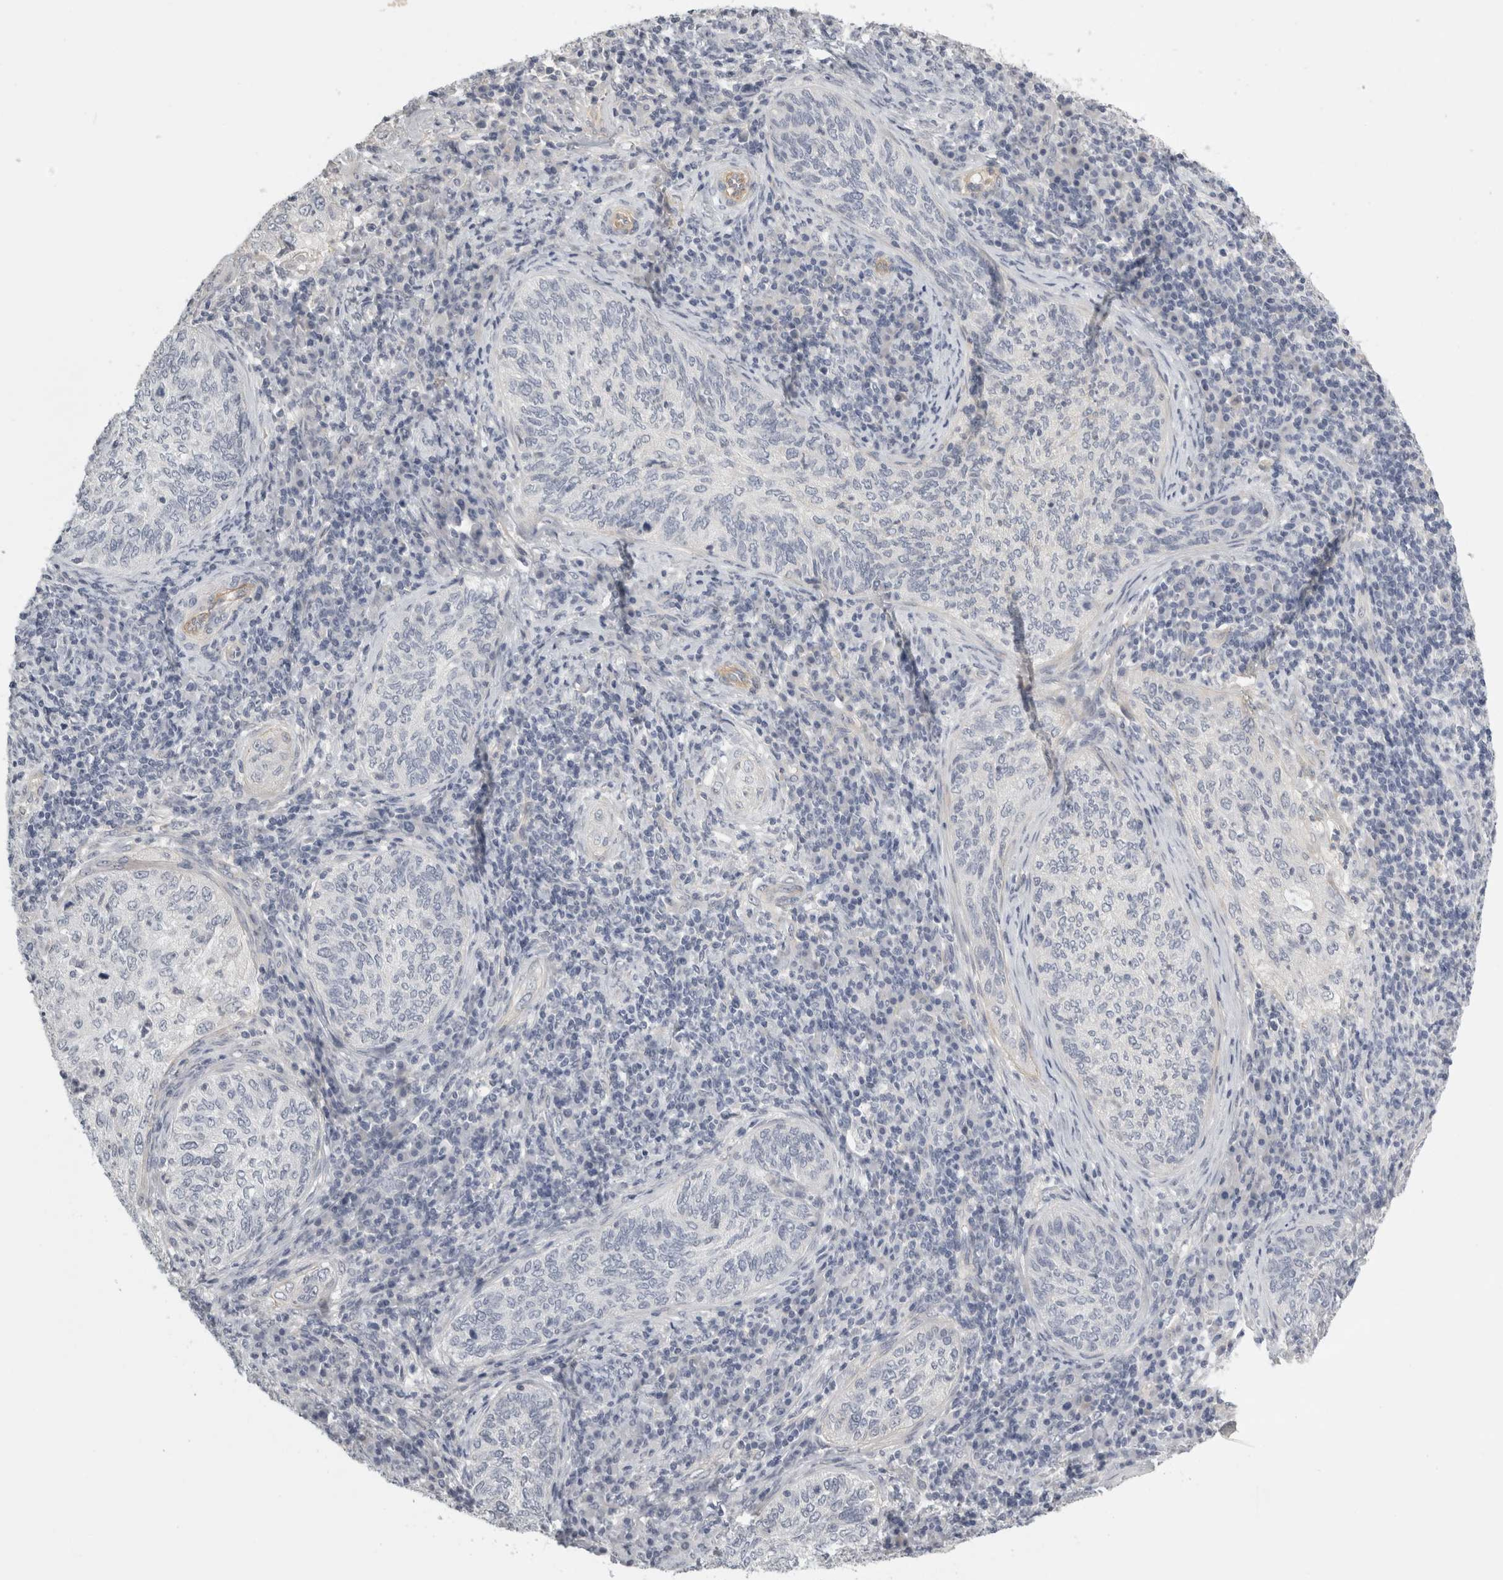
{"staining": {"intensity": "negative", "quantity": "none", "location": "none"}, "tissue": "cervical cancer", "cell_type": "Tumor cells", "image_type": "cancer", "snomed": [{"axis": "morphology", "description": "Squamous cell carcinoma, NOS"}, {"axis": "topography", "description": "Cervix"}], "caption": "Human cervical cancer (squamous cell carcinoma) stained for a protein using IHC shows no staining in tumor cells.", "gene": "FBLIM1", "patient": {"sex": "female", "age": 30}}